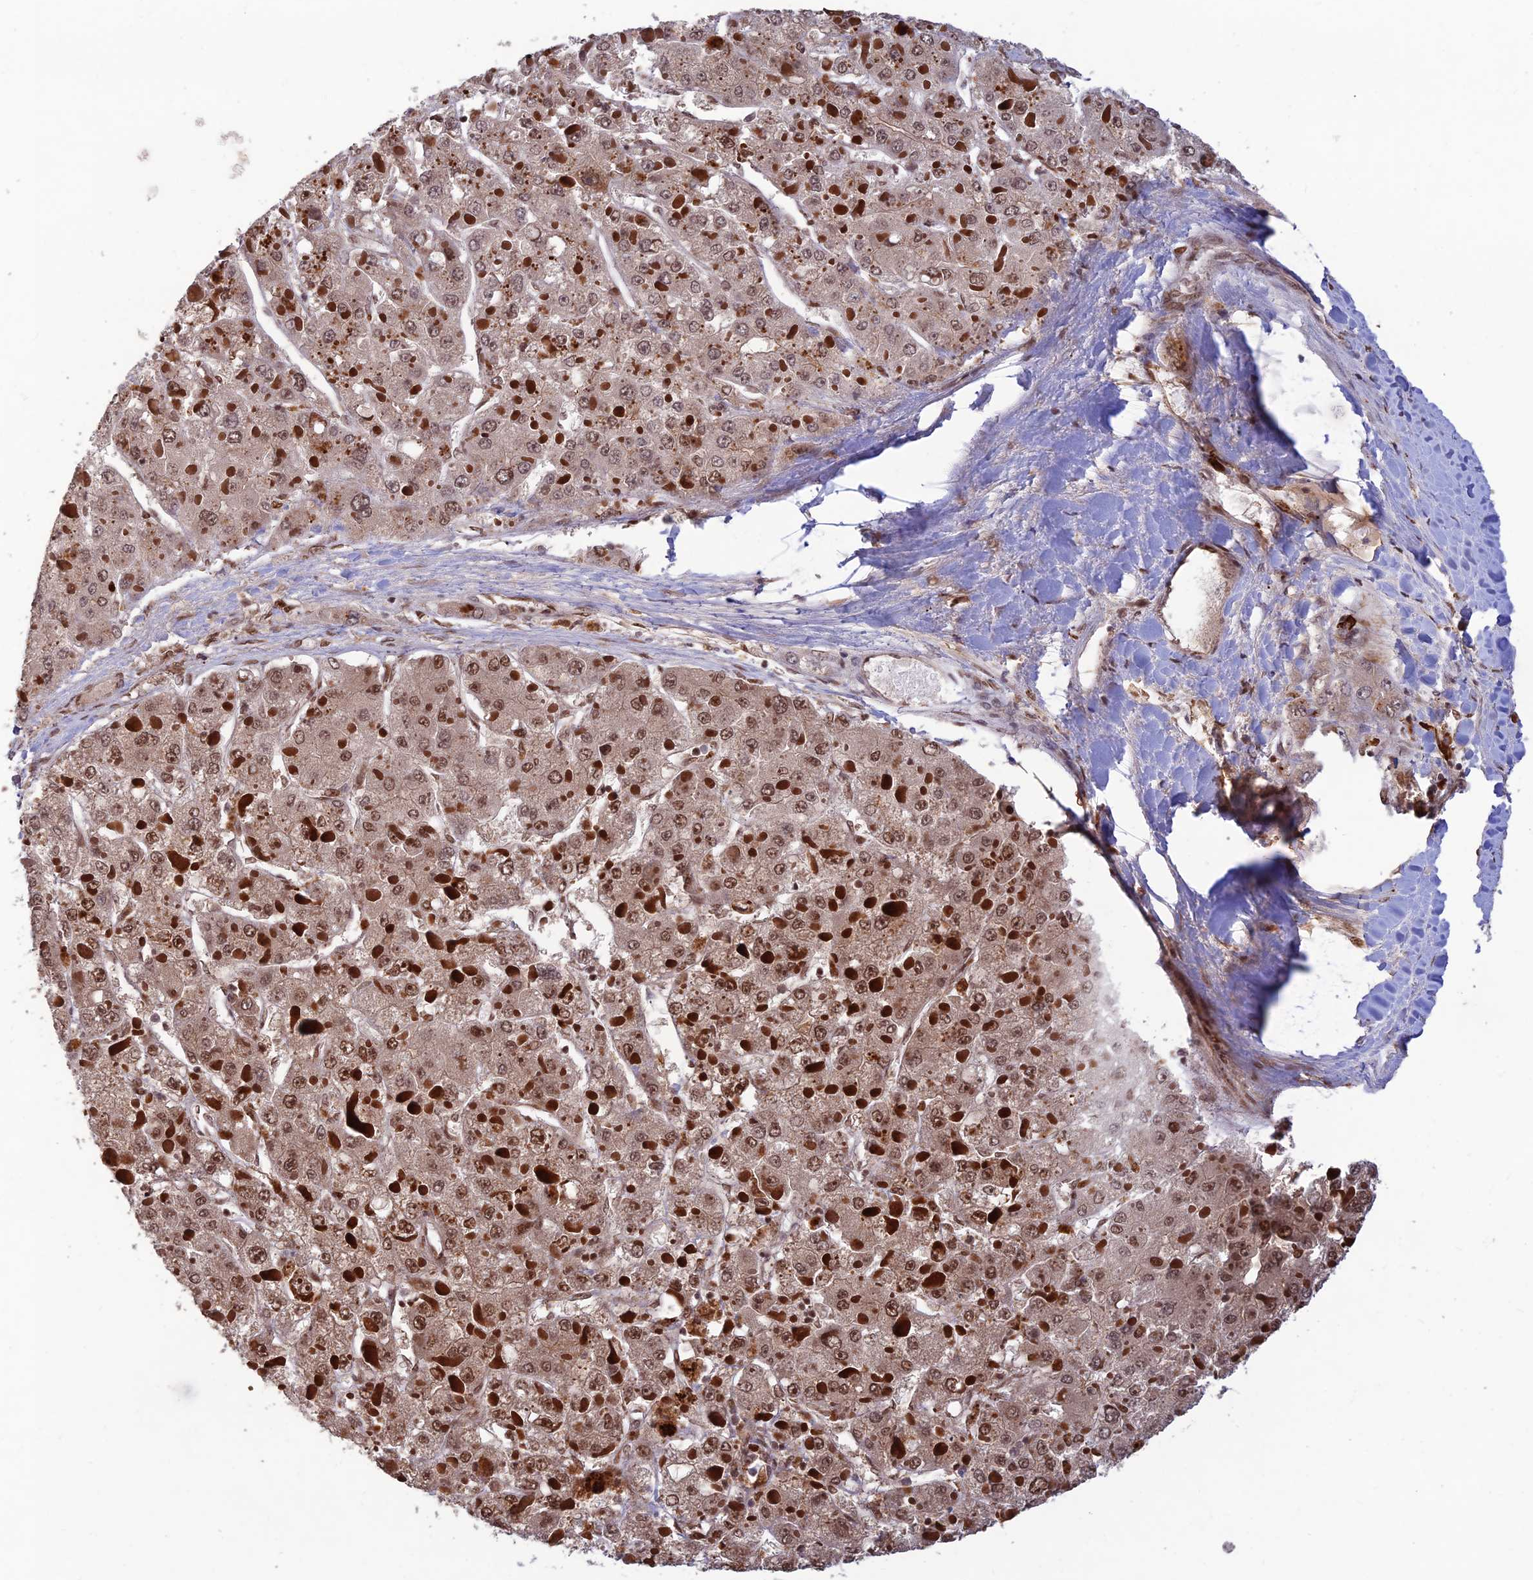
{"staining": {"intensity": "moderate", "quantity": ">75%", "location": "cytoplasmic/membranous,nuclear"}, "tissue": "liver cancer", "cell_type": "Tumor cells", "image_type": "cancer", "snomed": [{"axis": "morphology", "description": "Carcinoma, Hepatocellular, NOS"}, {"axis": "topography", "description": "Liver"}], "caption": "This is an image of IHC staining of liver cancer, which shows moderate expression in the cytoplasmic/membranous and nuclear of tumor cells.", "gene": "ZNF565", "patient": {"sex": "female", "age": 73}}